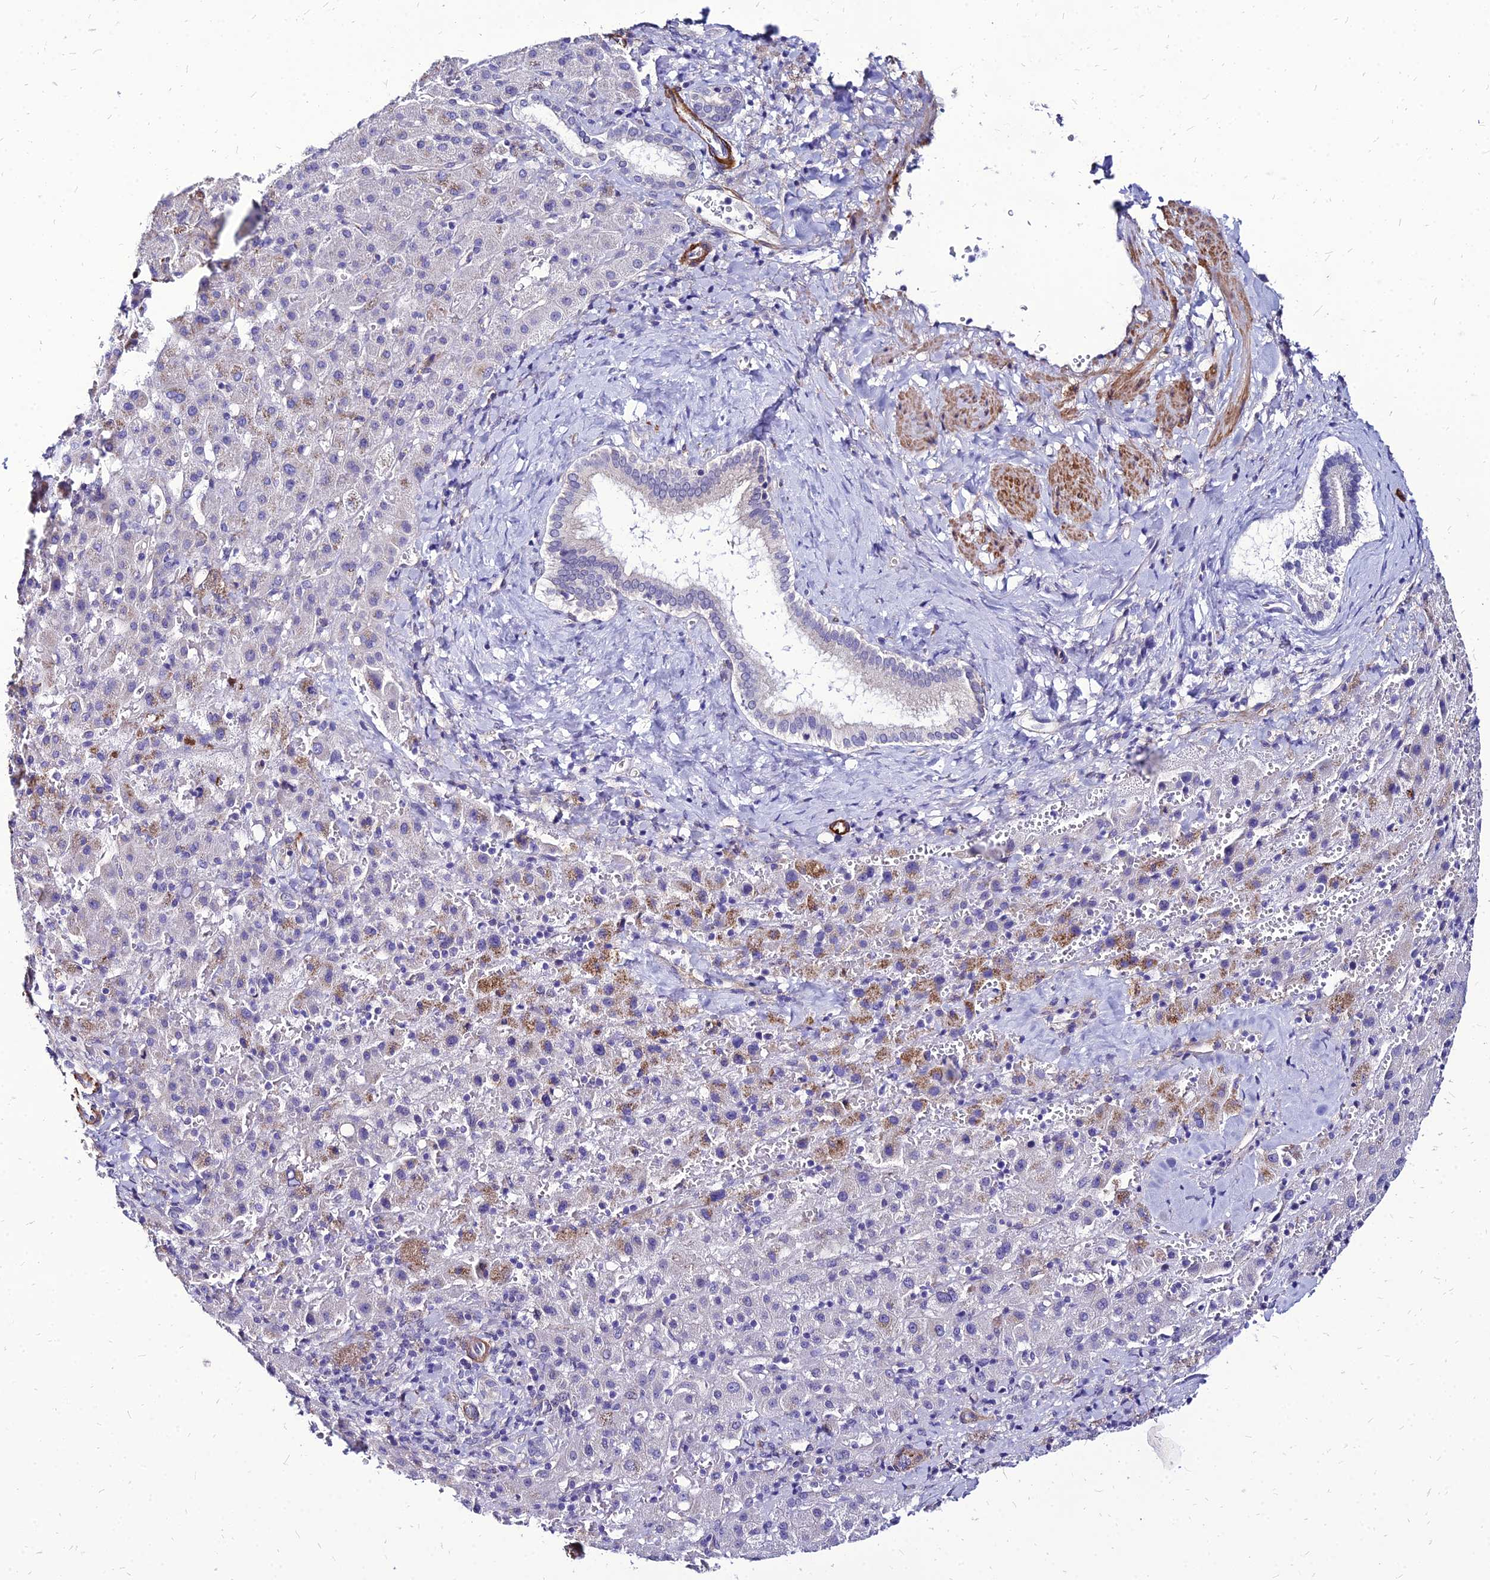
{"staining": {"intensity": "negative", "quantity": "none", "location": "none"}, "tissue": "liver cancer", "cell_type": "Tumor cells", "image_type": "cancer", "snomed": [{"axis": "morphology", "description": "Carcinoma, Hepatocellular, NOS"}, {"axis": "topography", "description": "Liver"}], "caption": "Immunohistochemical staining of liver cancer shows no significant positivity in tumor cells.", "gene": "YEATS2", "patient": {"sex": "female", "age": 58}}